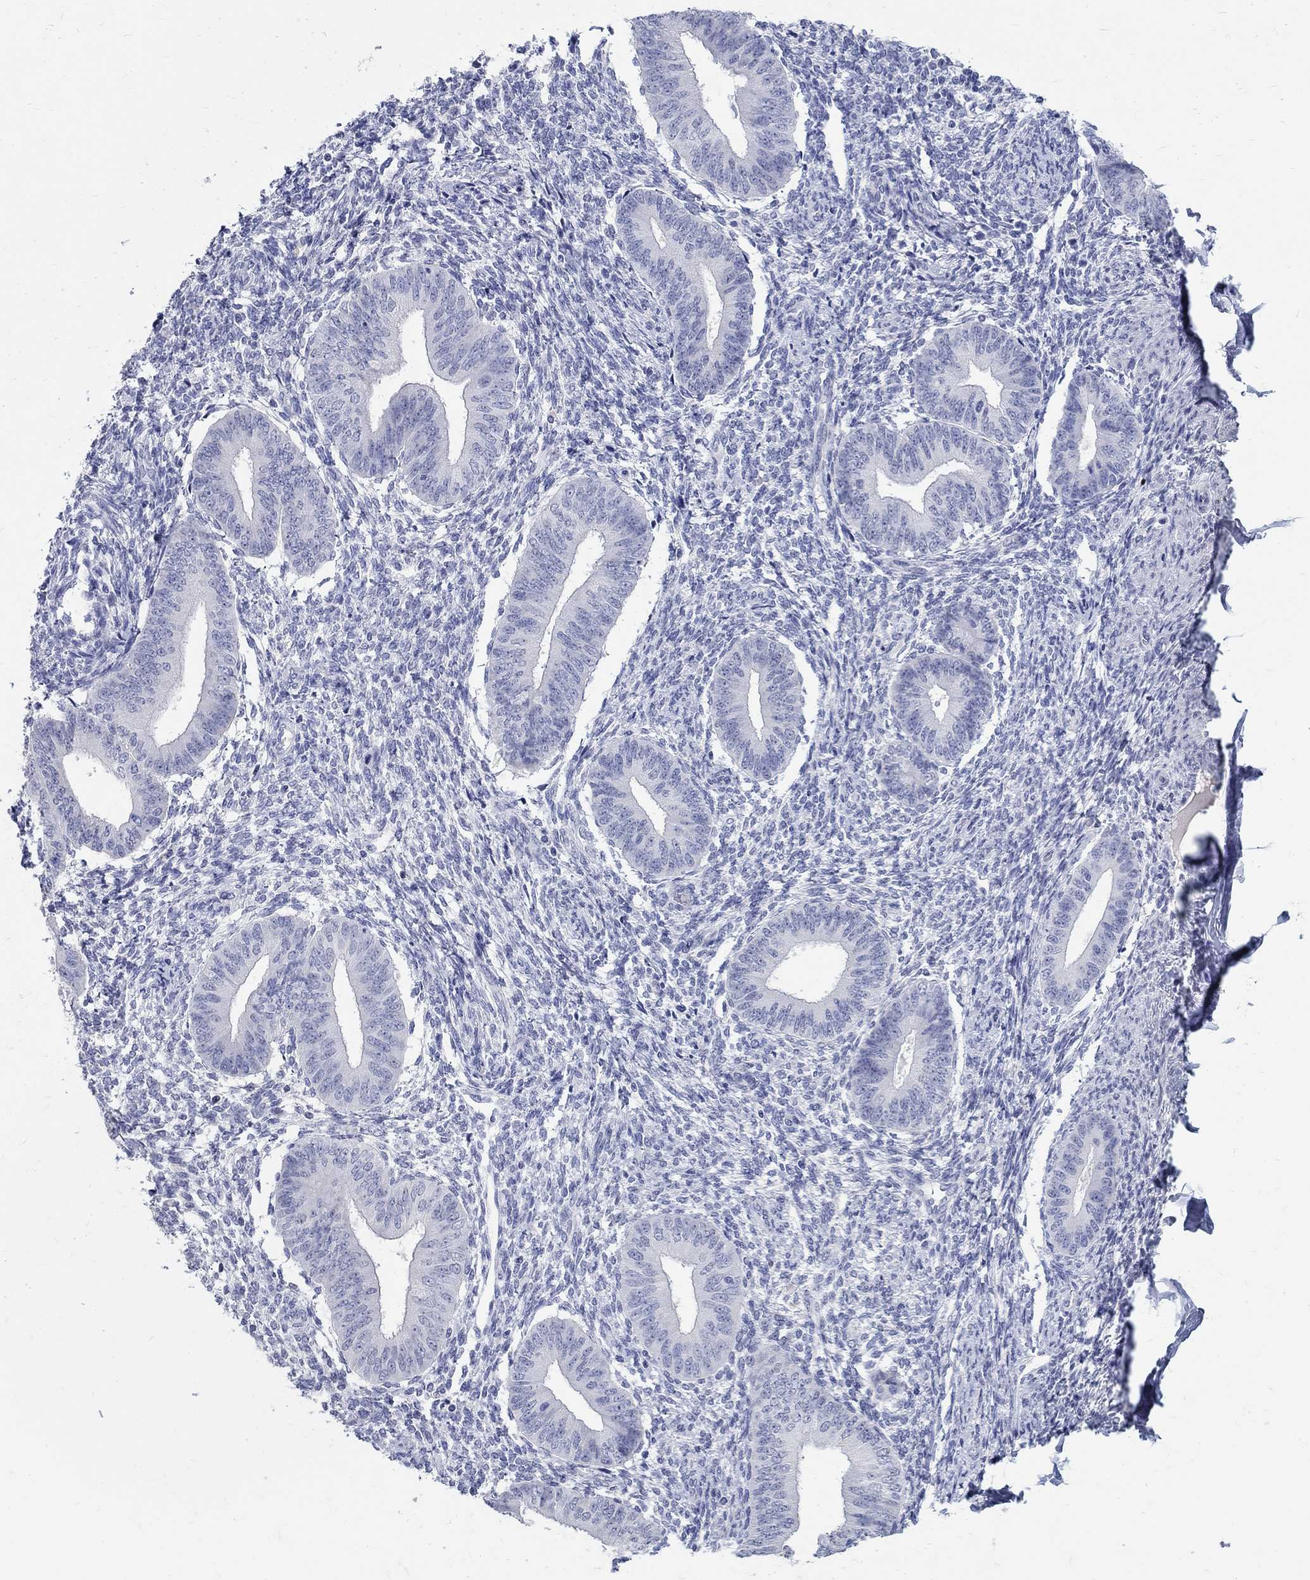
{"staining": {"intensity": "negative", "quantity": "none", "location": "none"}, "tissue": "endometrium", "cell_type": "Cells in endometrial stroma", "image_type": "normal", "snomed": [{"axis": "morphology", "description": "Normal tissue, NOS"}, {"axis": "topography", "description": "Endometrium"}], "caption": "This is an immunohistochemistry image of unremarkable human endometrium. There is no expression in cells in endometrial stroma.", "gene": "SOX2", "patient": {"sex": "female", "age": 47}}